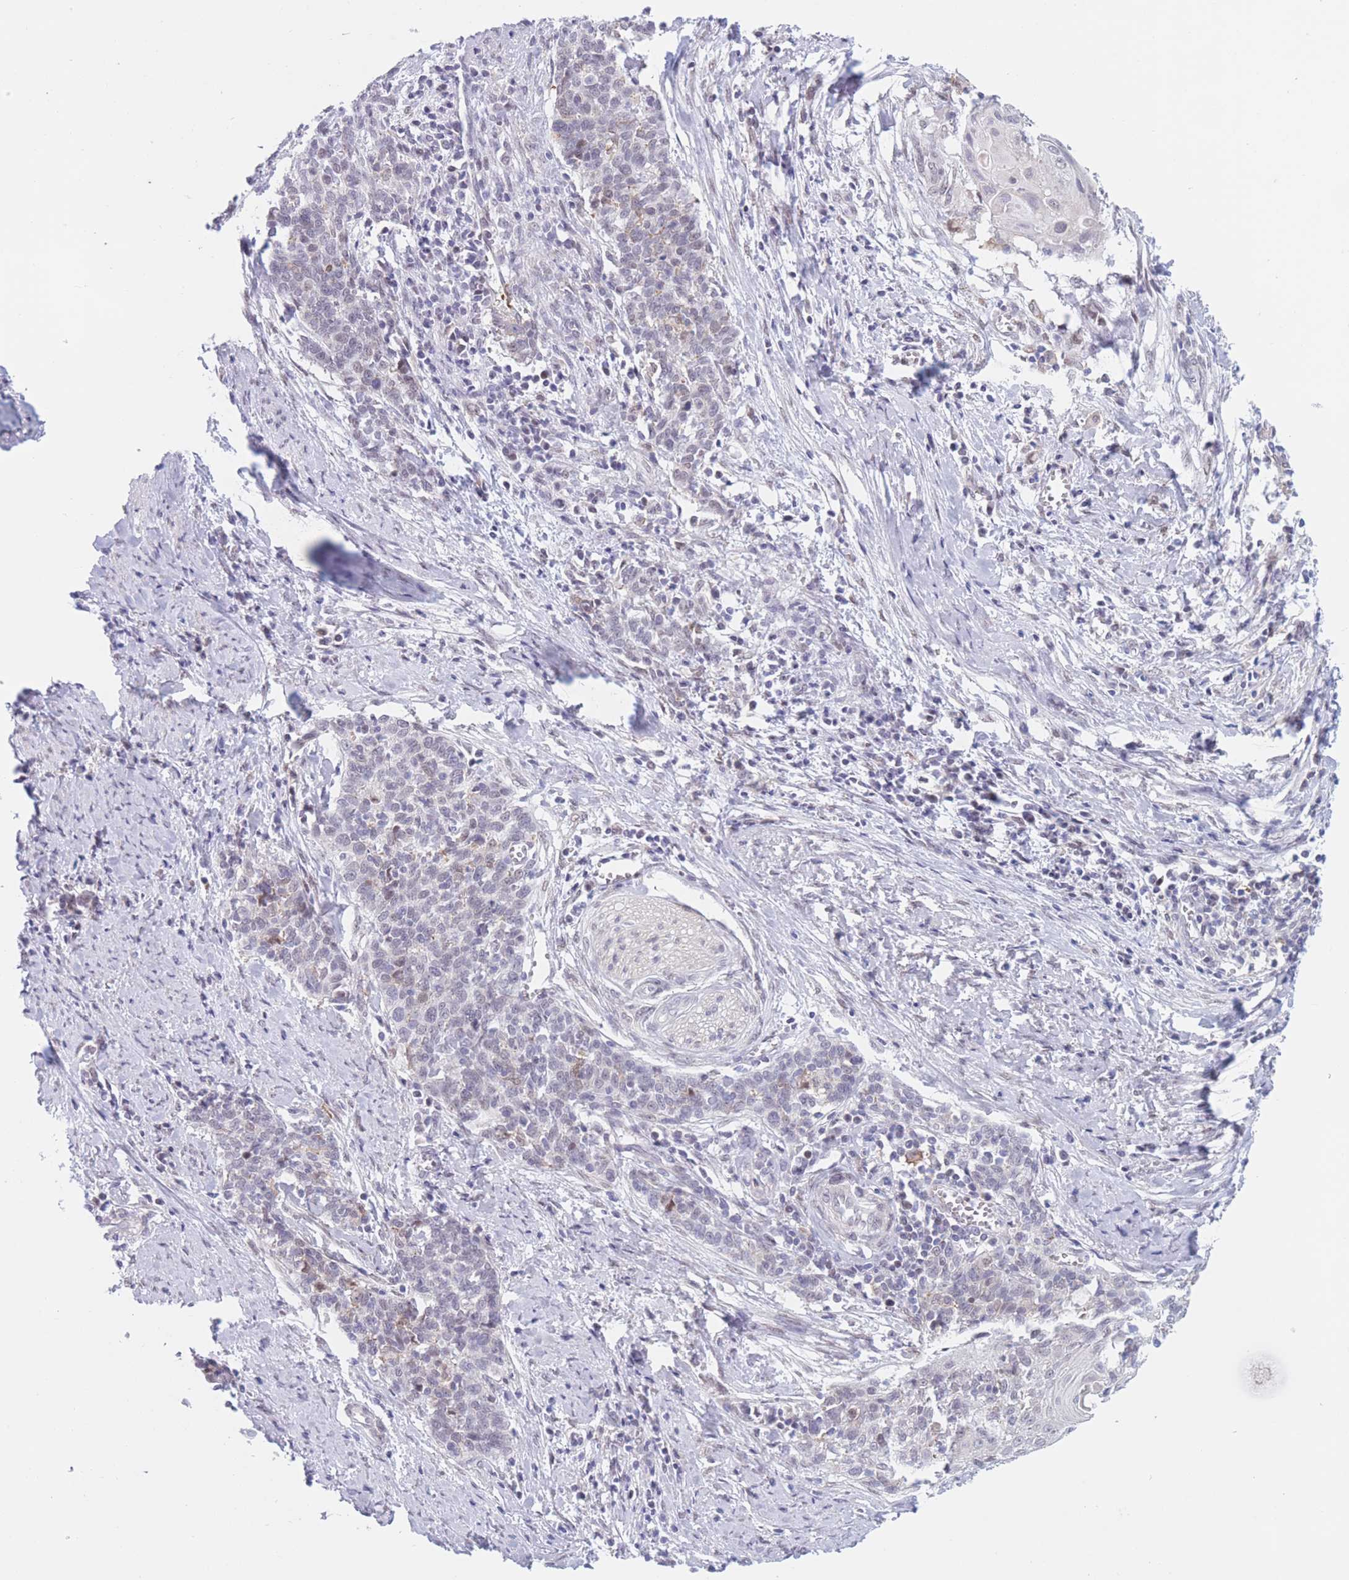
{"staining": {"intensity": "negative", "quantity": "none", "location": "none"}, "tissue": "cervical cancer", "cell_type": "Tumor cells", "image_type": "cancer", "snomed": [{"axis": "morphology", "description": "Squamous cell carcinoma, NOS"}, {"axis": "topography", "description": "Cervix"}], "caption": "Squamous cell carcinoma (cervical) was stained to show a protein in brown. There is no significant positivity in tumor cells.", "gene": "PODXL", "patient": {"sex": "female", "age": 39}}